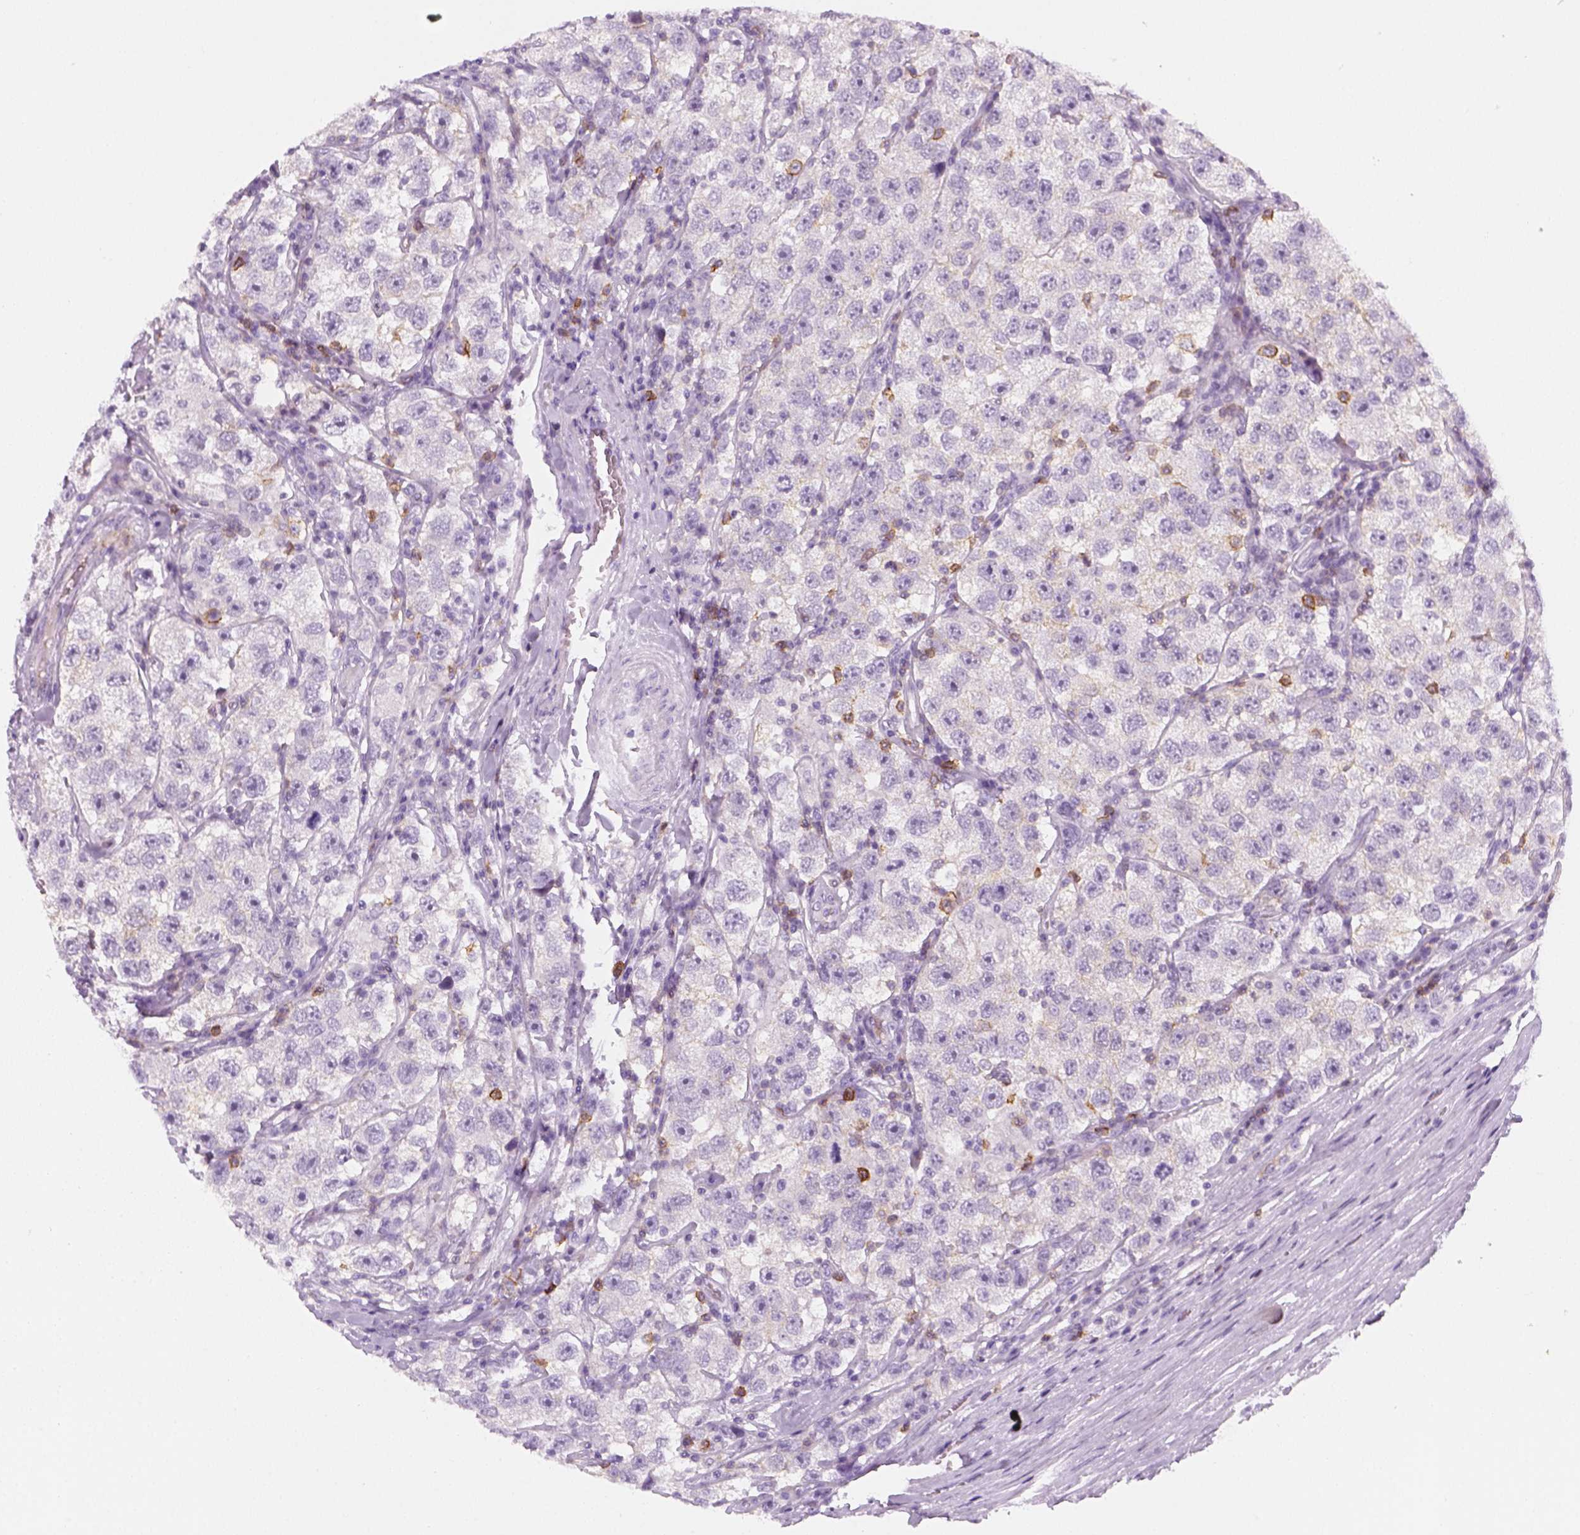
{"staining": {"intensity": "negative", "quantity": "none", "location": "none"}, "tissue": "testis cancer", "cell_type": "Tumor cells", "image_type": "cancer", "snomed": [{"axis": "morphology", "description": "Seminoma, NOS"}, {"axis": "topography", "description": "Testis"}], "caption": "The IHC histopathology image has no significant staining in tumor cells of seminoma (testis) tissue.", "gene": "AQP3", "patient": {"sex": "male", "age": 26}}